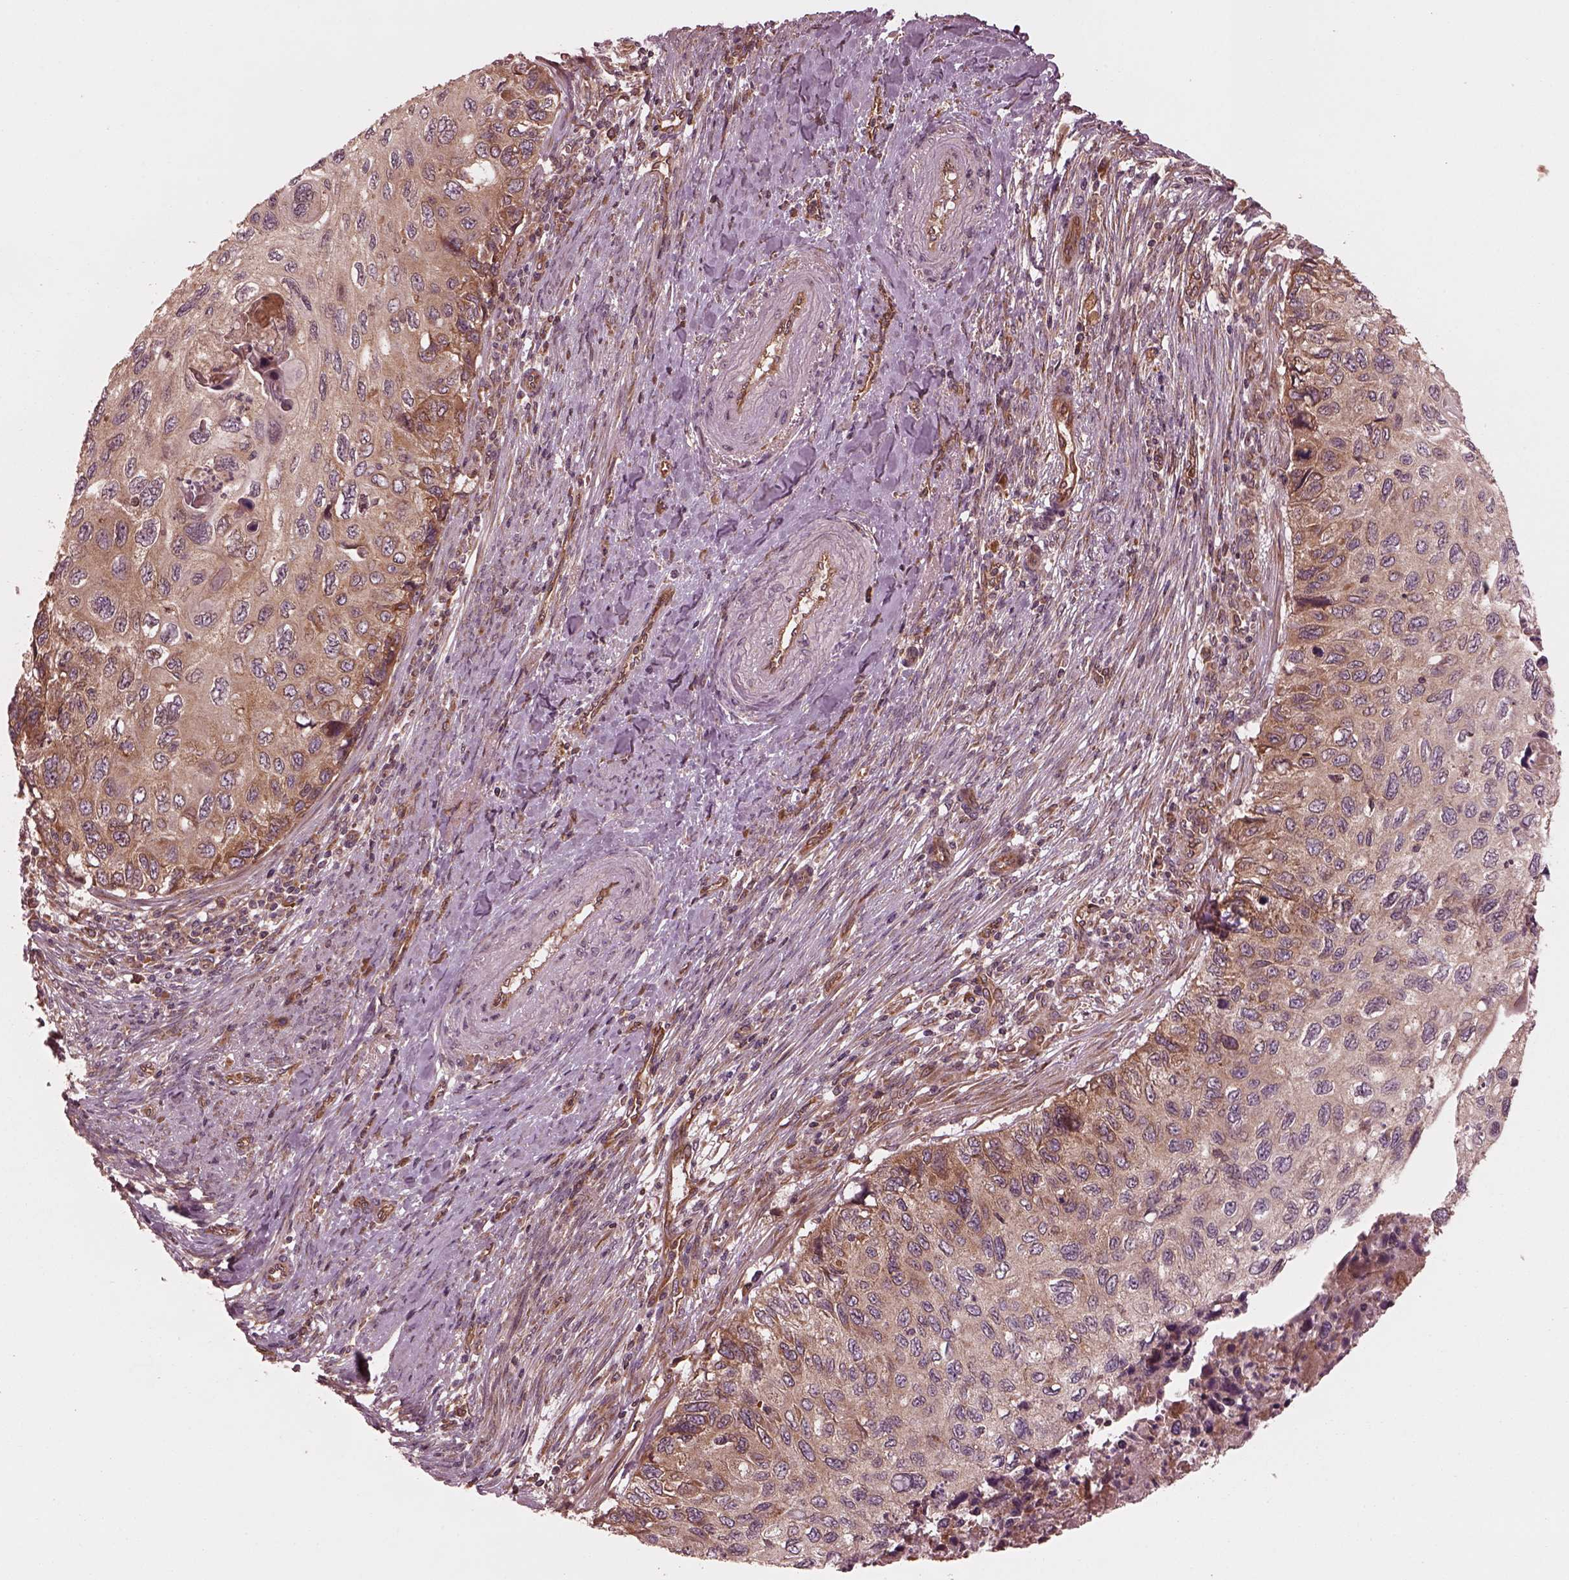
{"staining": {"intensity": "moderate", "quantity": ">75%", "location": "cytoplasmic/membranous"}, "tissue": "cervical cancer", "cell_type": "Tumor cells", "image_type": "cancer", "snomed": [{"axis": "morphology", "description": "Squamous cell carcinoma, NOS"}, {"axis": "topography", "description": "Cervix"}], "caption": "Cervical cancer stained with IHC exhibits moderate cytoplasmic/membranous staining in about >75% of tumor cells.", "gene": "PIK3R2", "patient": {"sex": "female", "age": 70}}